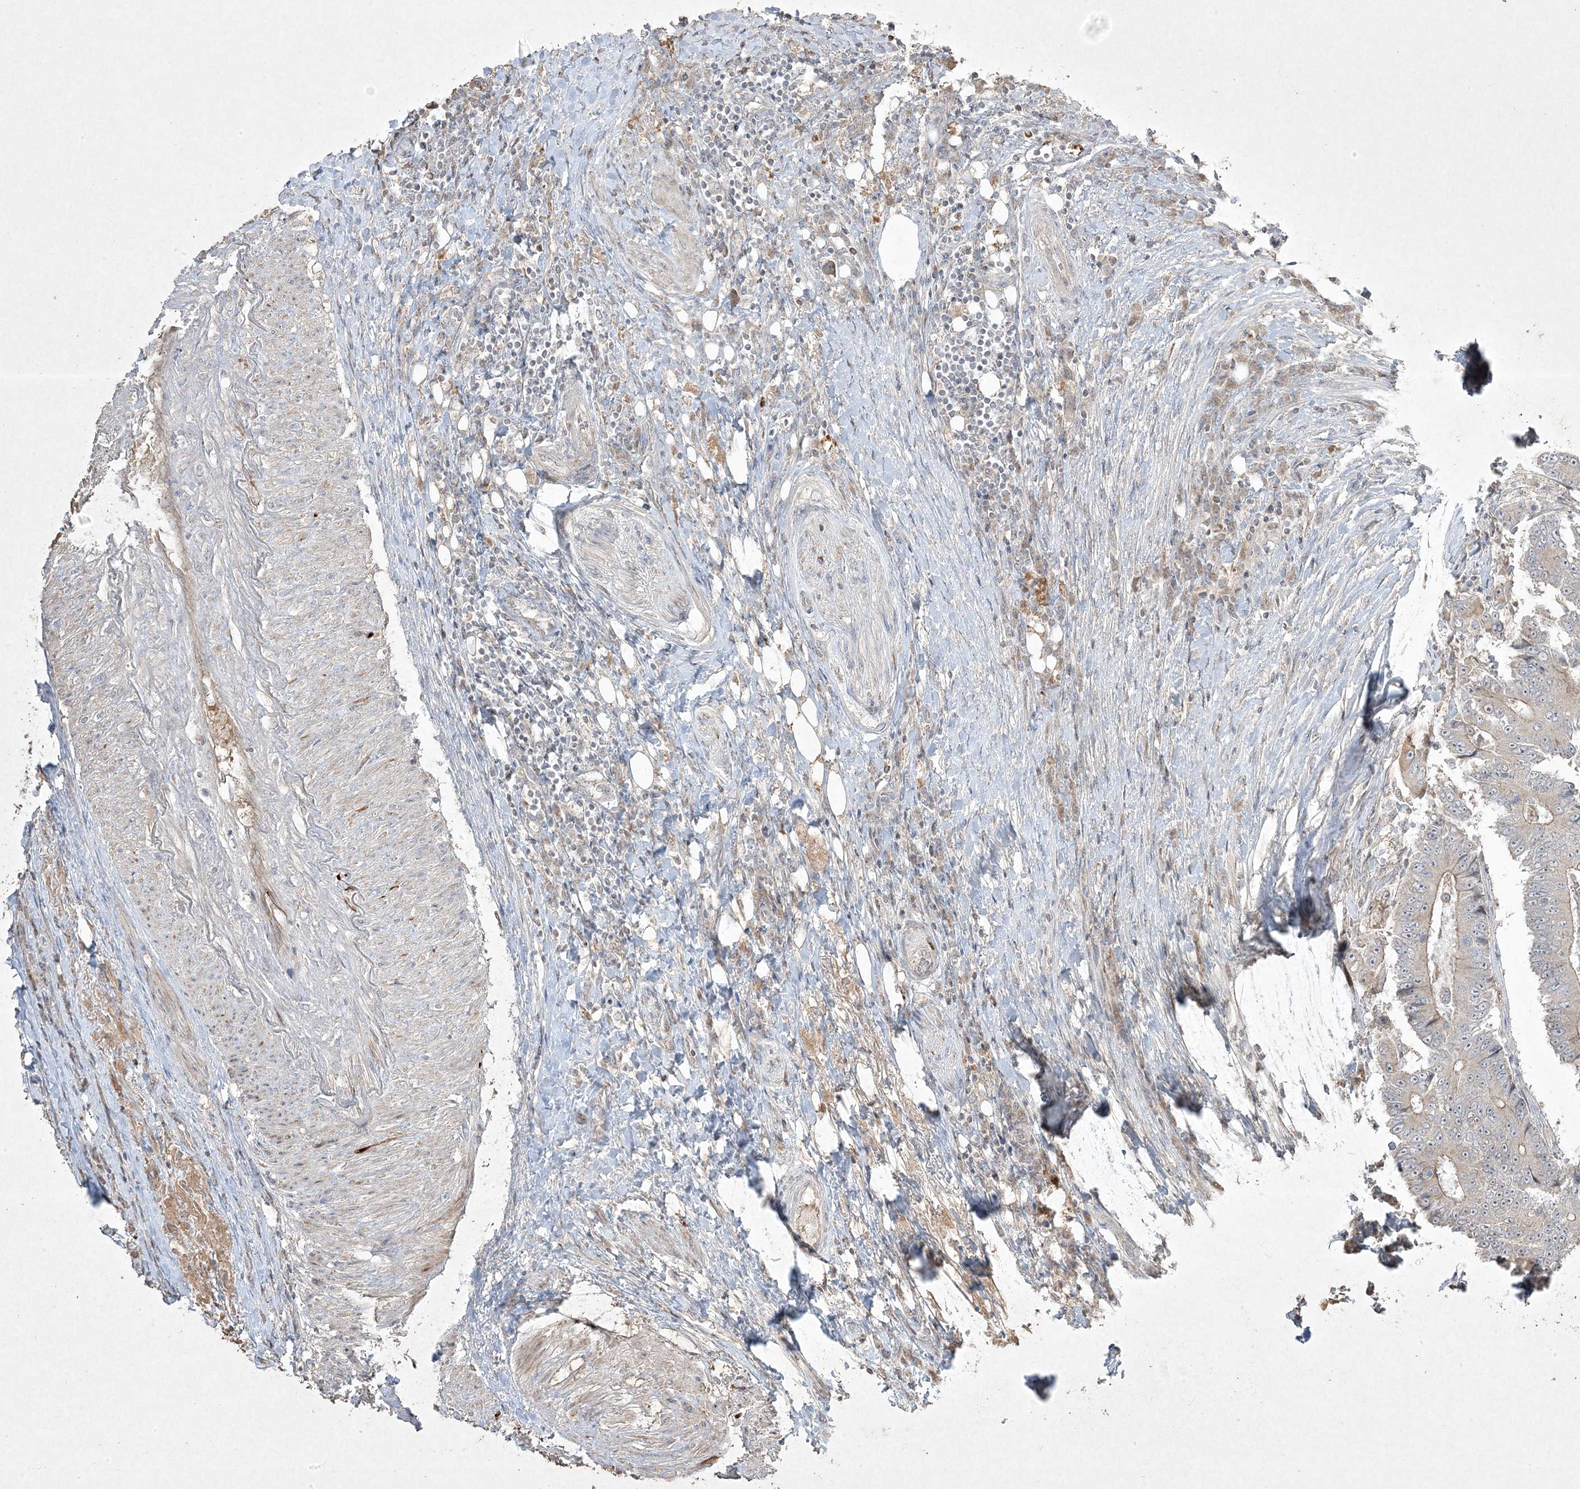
{"staining": {"intensity": "weak", "quantity": "<25%", "location": "cytoplasmic/membranous"}, "tissue": "colorectal cancer", "cell_type": "Tumor cells", "image_type": "cancer", "snomed": [{"axis": "morphology", "description": "Adenocarcinoma, NOS"}, {"axis": "topography", "description": "Colon"}], "caption": "A high-resolution image shows immunohistochemistry (IHC) staining of adenocarcinoma (colorectal), which shows no significant staining in tumor cells.", "gene": "RGL4", "patient": {"sex": "male", "age": 83}}